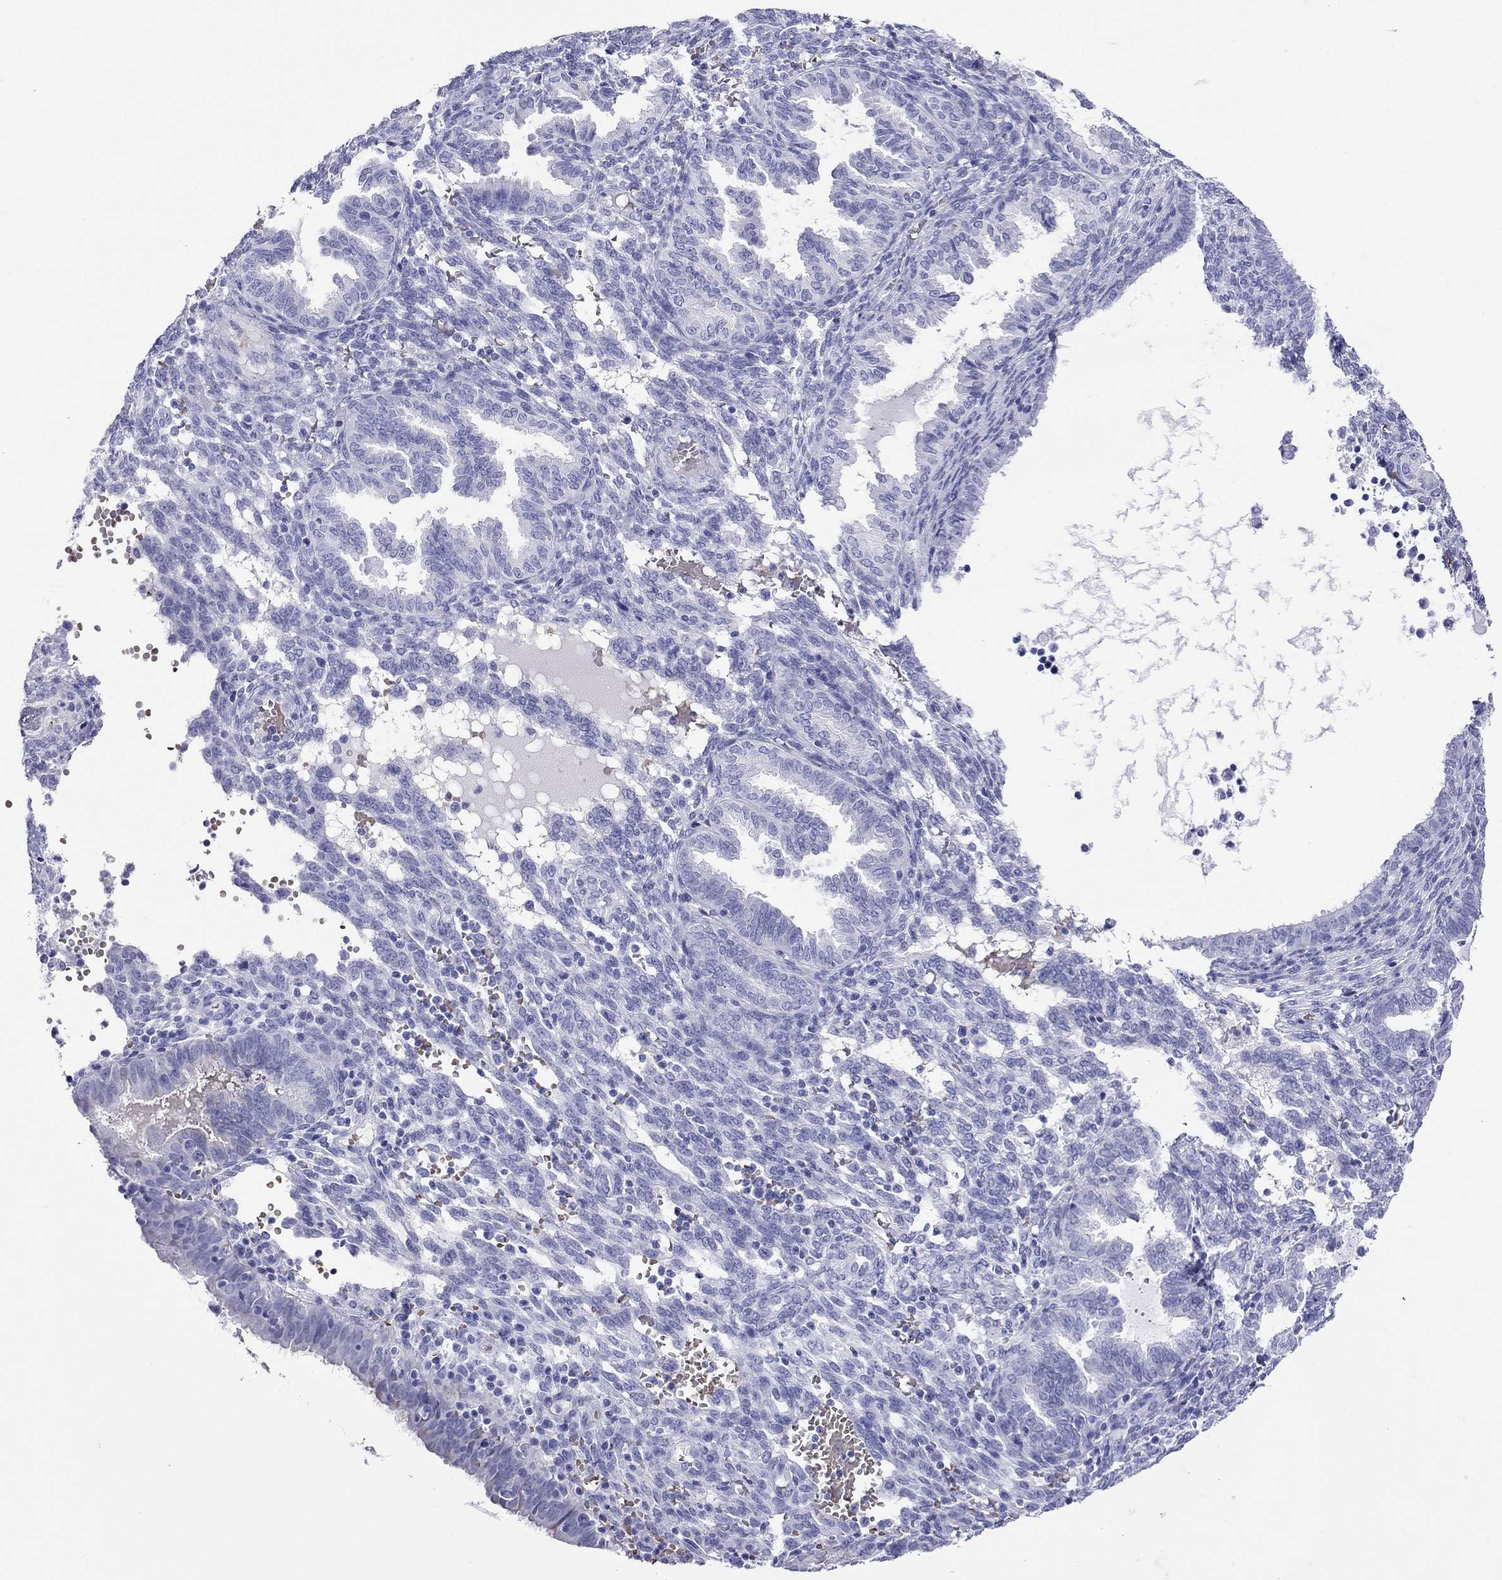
{"staining": {"intensity": "negative", "quantity": "none", "location": "none"}, "tissue": "endometrium", "cell_type": "Cells in endometrial stroma", "image_type": "normal", "snomed": [{"axis": "morphology", "description": "Normal tissue, NOS"}, {"axis": "topography", "description": "Endometrium"}], "caption": "An immunohistochemistry (IHC) photomicrograph of normal endometrium is shown. There is no staining in cells in endometrial stroma of endometrium.", "gene": "PTPRN", "patient": {"sex": "female", "age": 42}}